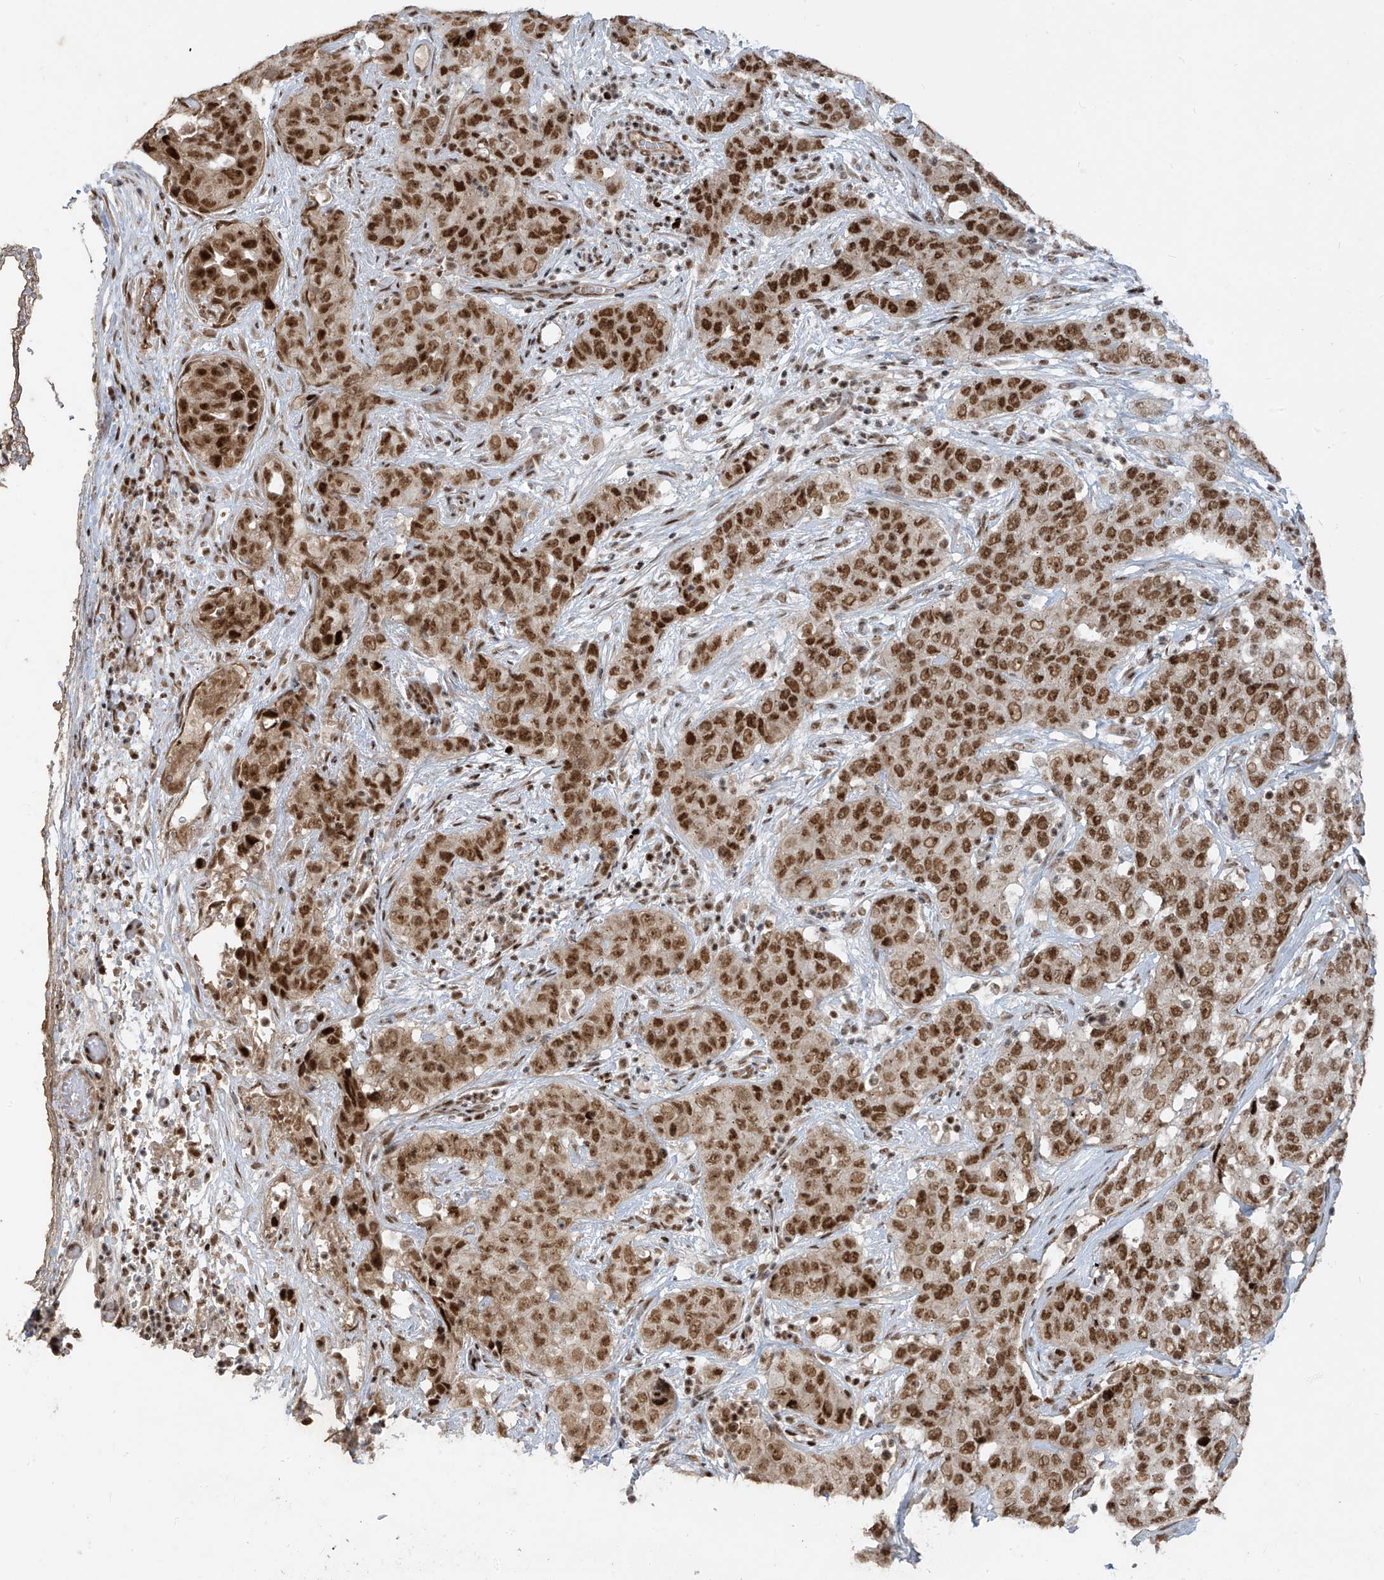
{"staining": {"intensity": "moderate", "quantity": ">75%", "location": "nuclear"}, "tissue": "stomach cancer", "cell_type": "Tumor cells", "image_type": "cancer", "snomed": [{"axis": "morphology", "description": "Normal tissue, NOS"}, {"axis": "morphology", "description": "Adenocarcinoma, NOS"}, {"axis": "topography", "description": "Lymph node"}, {"axis": "topography", "description": "Stomach"}], "caption": "Immunohistochemical staining of human adenocarcinoma (stomach) demonstrates moderate nuclear protein staining in about >75% of tumor cells.", "gene": "ARHGEF3", "patient": {"sex": "male", "age": 48}}